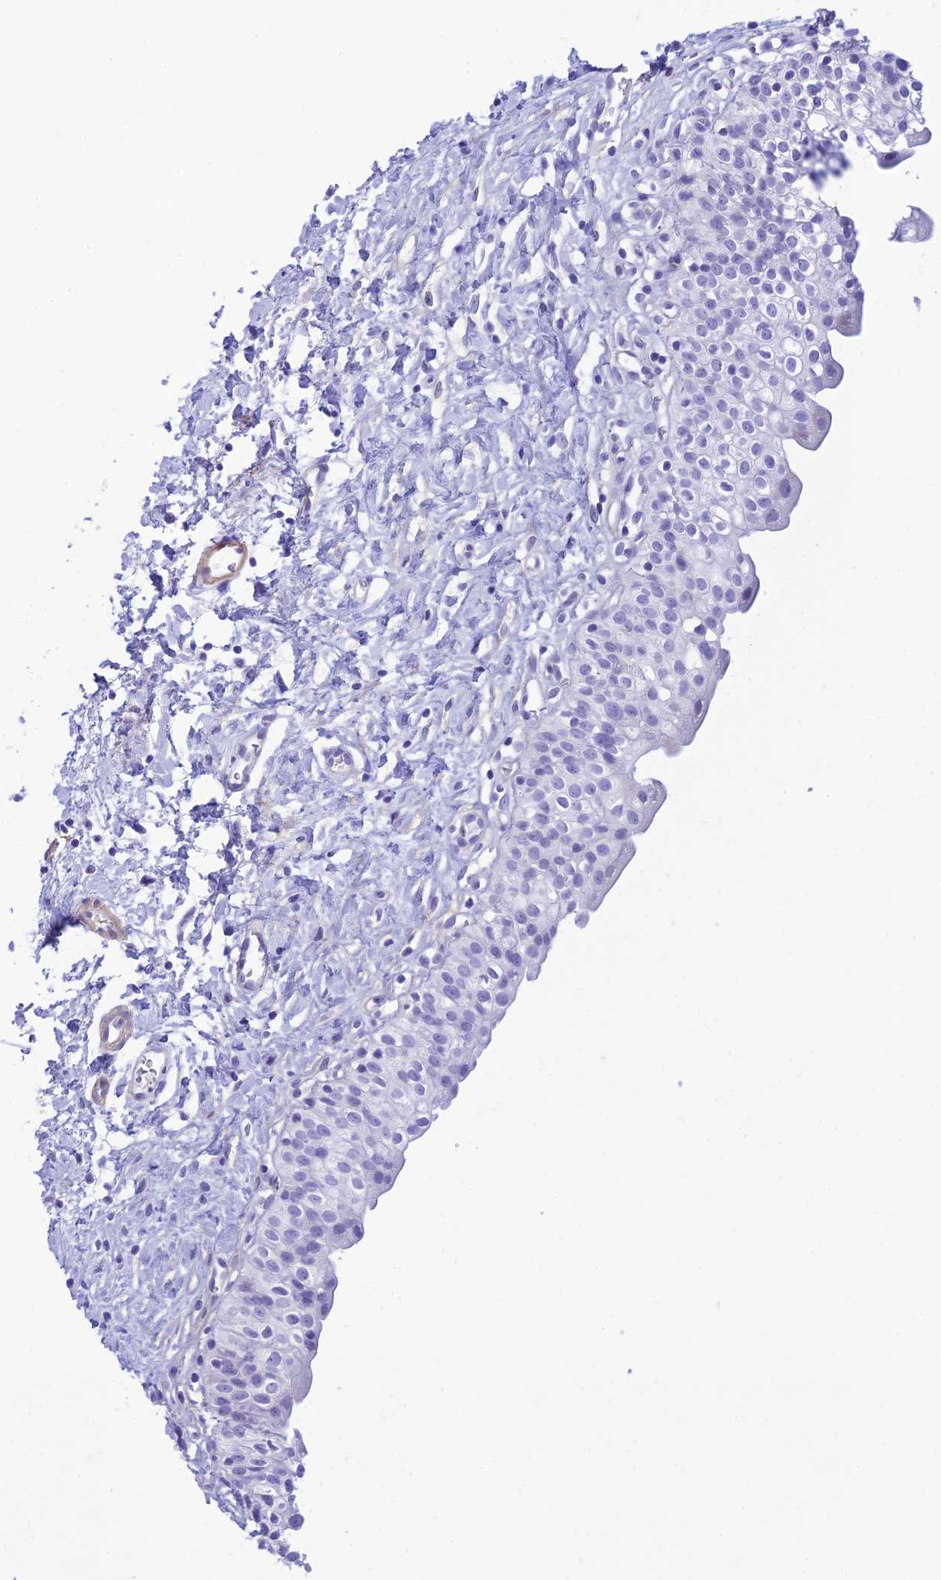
{"staining": {"intensity": "negative", "quantity": "none", "location": "none"}, "tissue": "urinary bladder", "cell_type": "Urothelial cells", "image_type": "normal", "snomed": [{"axis": "morphology", "description": "Normal tissue, NOS"}, {"axis": "topography", "description": "Urinary bladder"}], "caption": "This is an immunohistochemistry (IHC) micrograph of unremarkable urinary bladder. There is no staining in urothelial cells.", "gene": "FBXW4", "patient": {"sex": "male", "age": 51}}